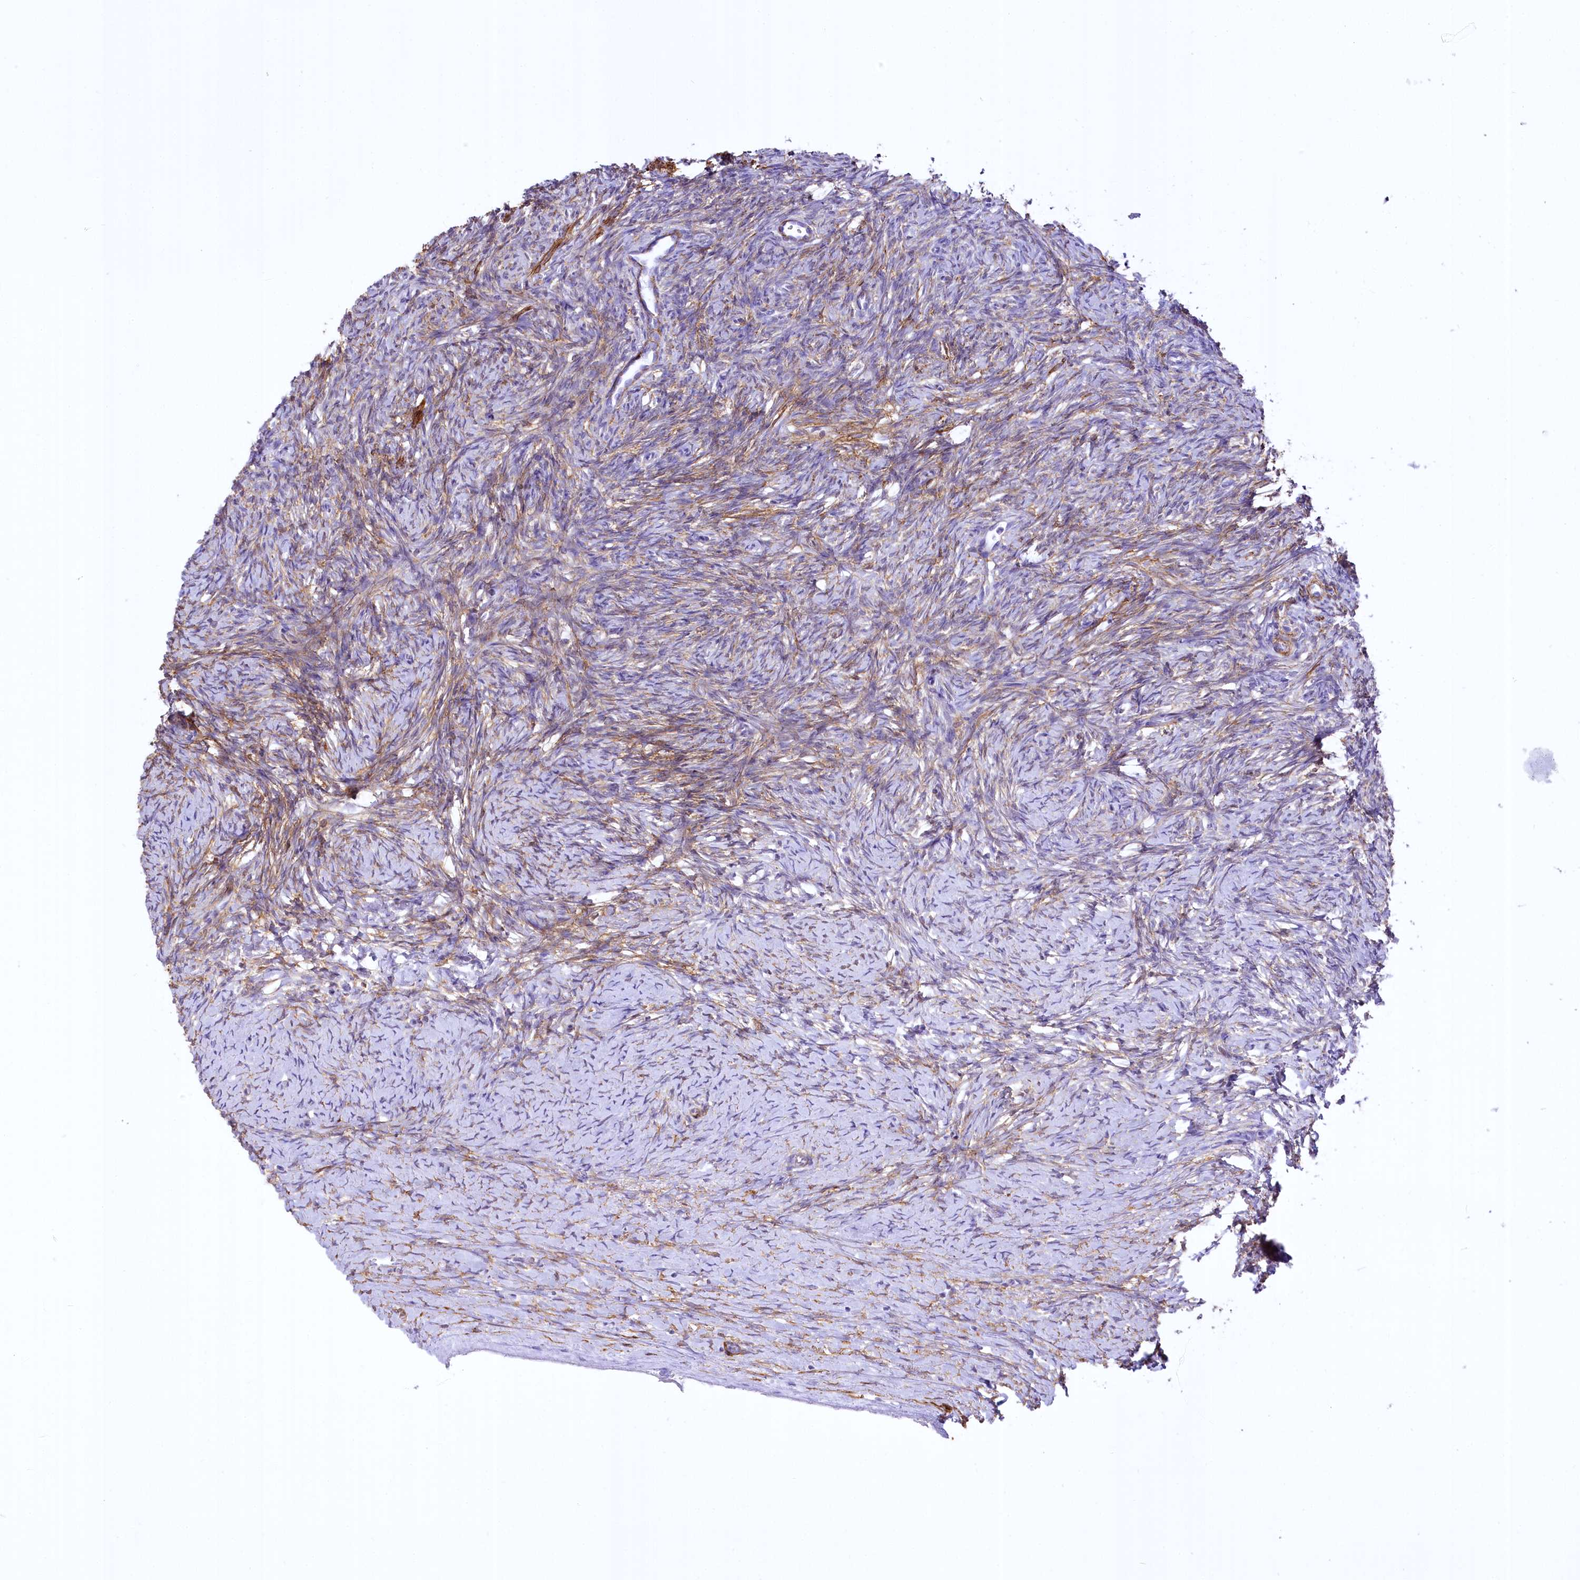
{"staining": {"intensity": "moderate", "quantity": "25%-75%", "location": "cytoplasmic/membranous"}, "tissue": "ovary", "cell_type": "Ovarian stroma cells", "image_type": "normal", "snomed": [{"axis": "morphology", "description": "Normal tissue, NOS"}, {"axis": "morphology", "description": "Developmental malformation"}, {"axis": "topography", "description": "Ovary"}], "caption": "Immunohistochemistry (IHC) micrograph of normal ovary: ovary stained using immunohistochemistry demonstrates medium levels of moderate protein expression localized specifically in the cytoplasmic/membranous of ovarian stroma cells, appearing as a cytoplasmic/membranous brown color.", "gene": "SYNPO2", "patient": {"sex": "female", "age": 39}}